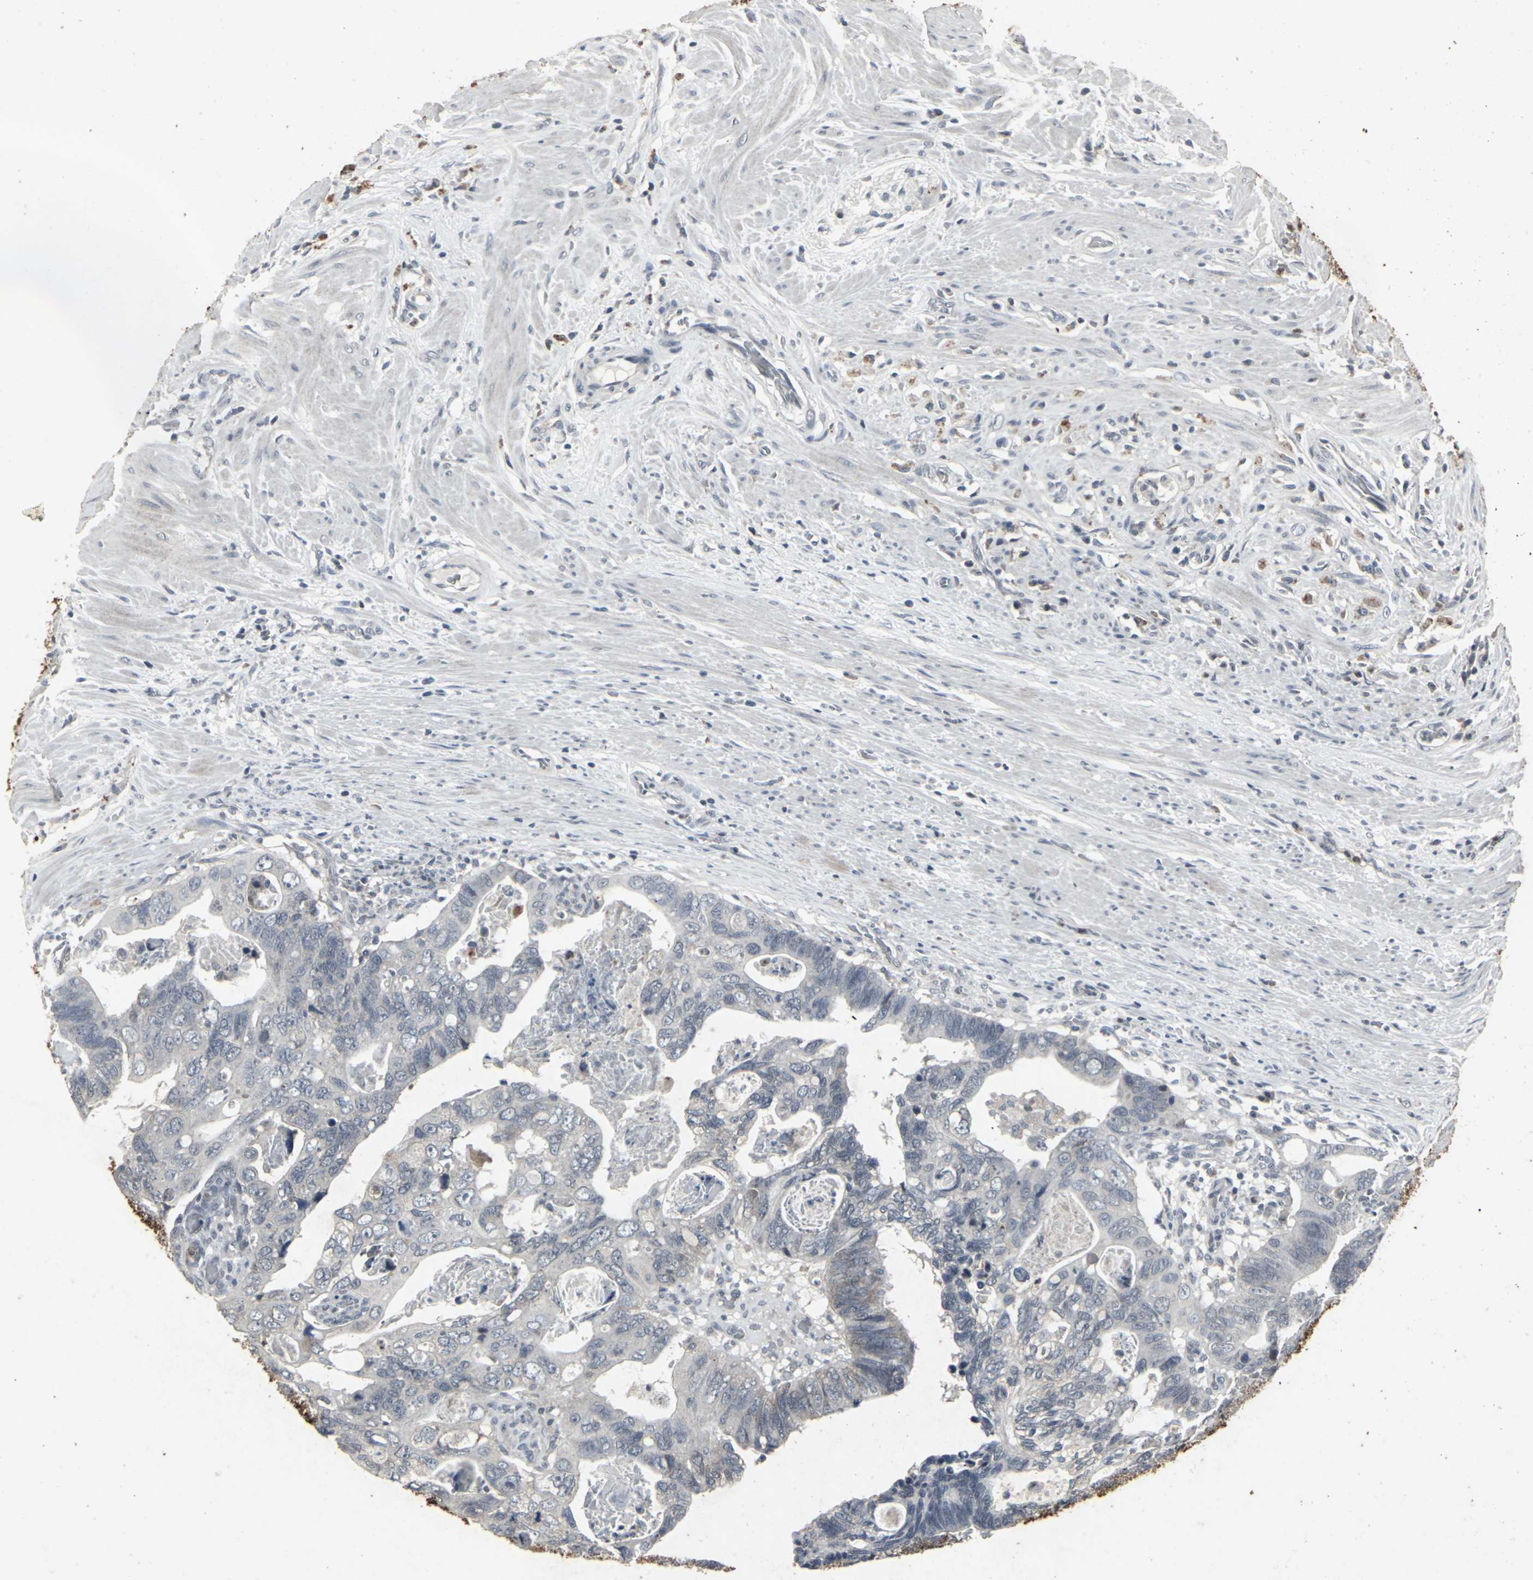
{"staining": {"intensity": "negative", "quantity": "none", "location": "none"}, "tissue": "colorectal cancer", "cell_type": "Tumor cells", "image_type": "cancer", "snomed": [{"axis": "morphology", "description": "Adenocarcinoma, NOS"}, {"axis": "topography", "description": "Rectum"}], "caption": "Colorectal adenocarcinoma stained for a protein using immunohistochemistry (IHC) reveals no positivity tumor cells.", "gene": "BMP4", "patient": {"sex": "male", "age": 53}}